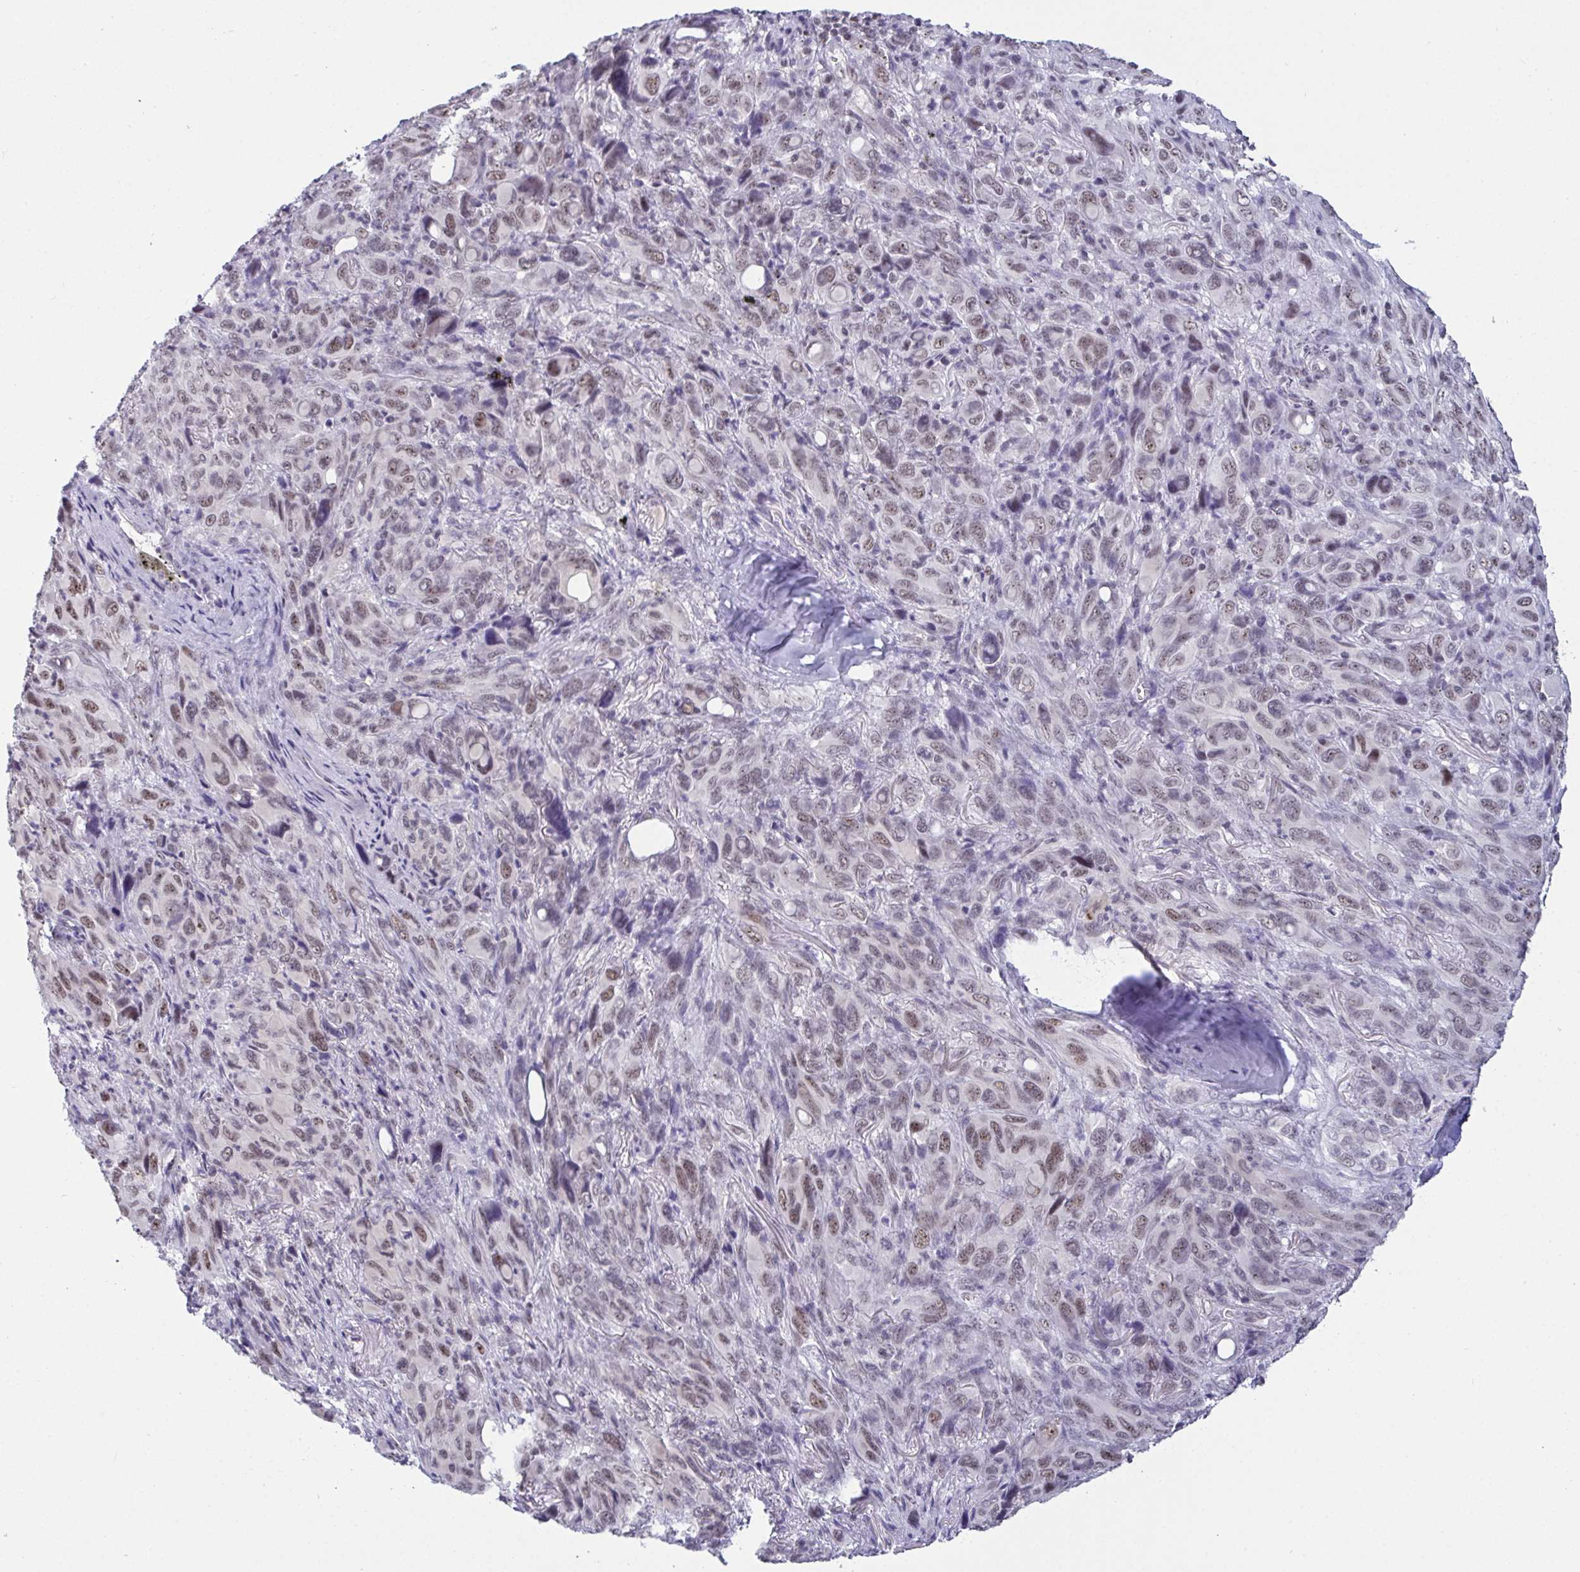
{"staining": {"intensity": "moderate", "quantity": ">75%", "location": "nuclear"}, "tissue": "melanoma", "cell_type": "Tumor cells", "image_type": "cancer", "snomed": [{"axis": "morphology", "description": "Malignant melanoma, Metastatic site"}, {"axis": "topography", "description": "Lung"}], "caption": "DAB immunohistochemical staining of human melanoma demonstrates moderate nuclear protein staining in about >75% of tumor cells.", "gene": "SUPT16H", "patient": {"sex": "male", "age": 48}}